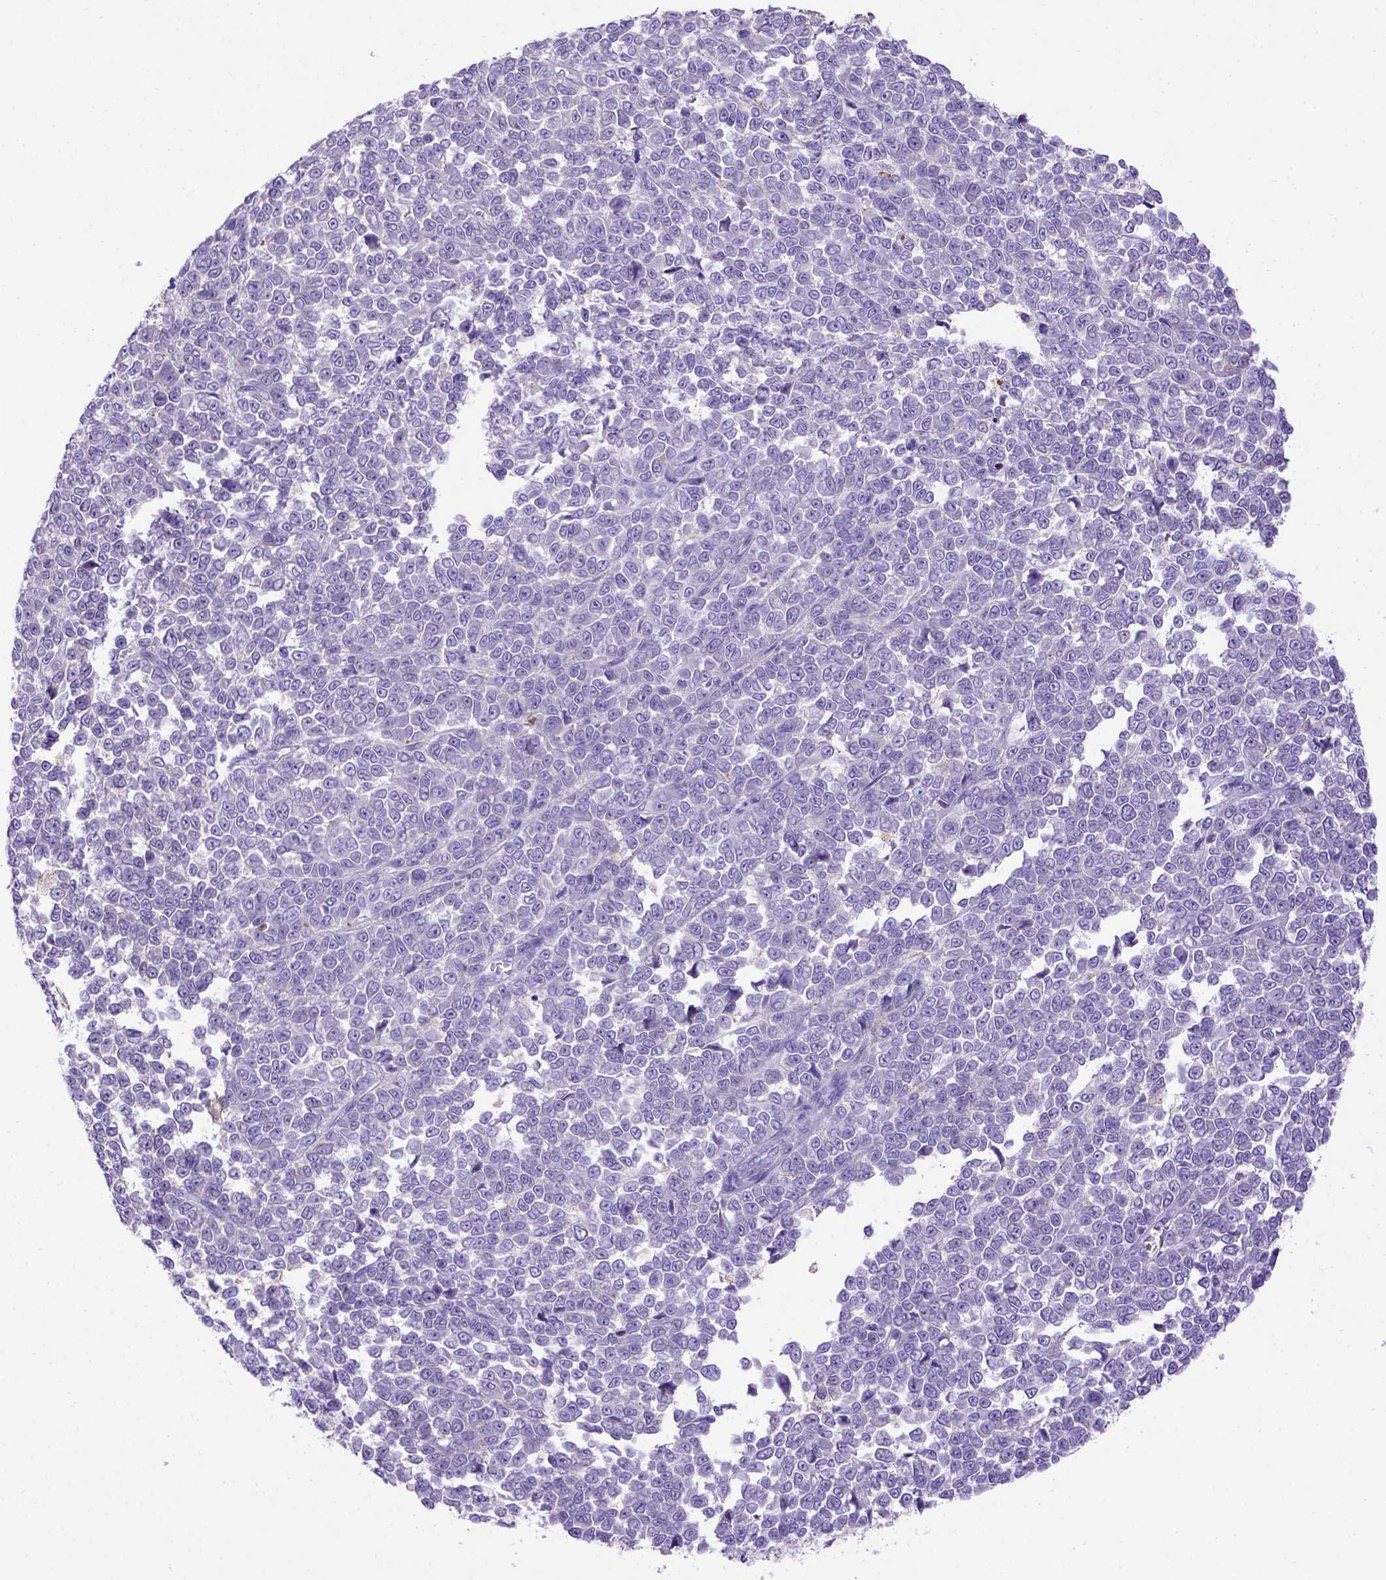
{"staining": {"intensity": "negative", "quantity": "none", "location": "none"}, "tissue": "melanoma", "cell_type": "Tumor cells", "image_type": "cancer", "snomed": [{"axis": "morphology", "description": "Malignant melanoma, NOS"}, {"axis": "topography", "description": "Skin"}], "caption": "This is an IHC image of malignant melanoma. There is no expression in tumor cells.", "gene": "ADAM12", "patient": {"sex": "female", "age": 95}}